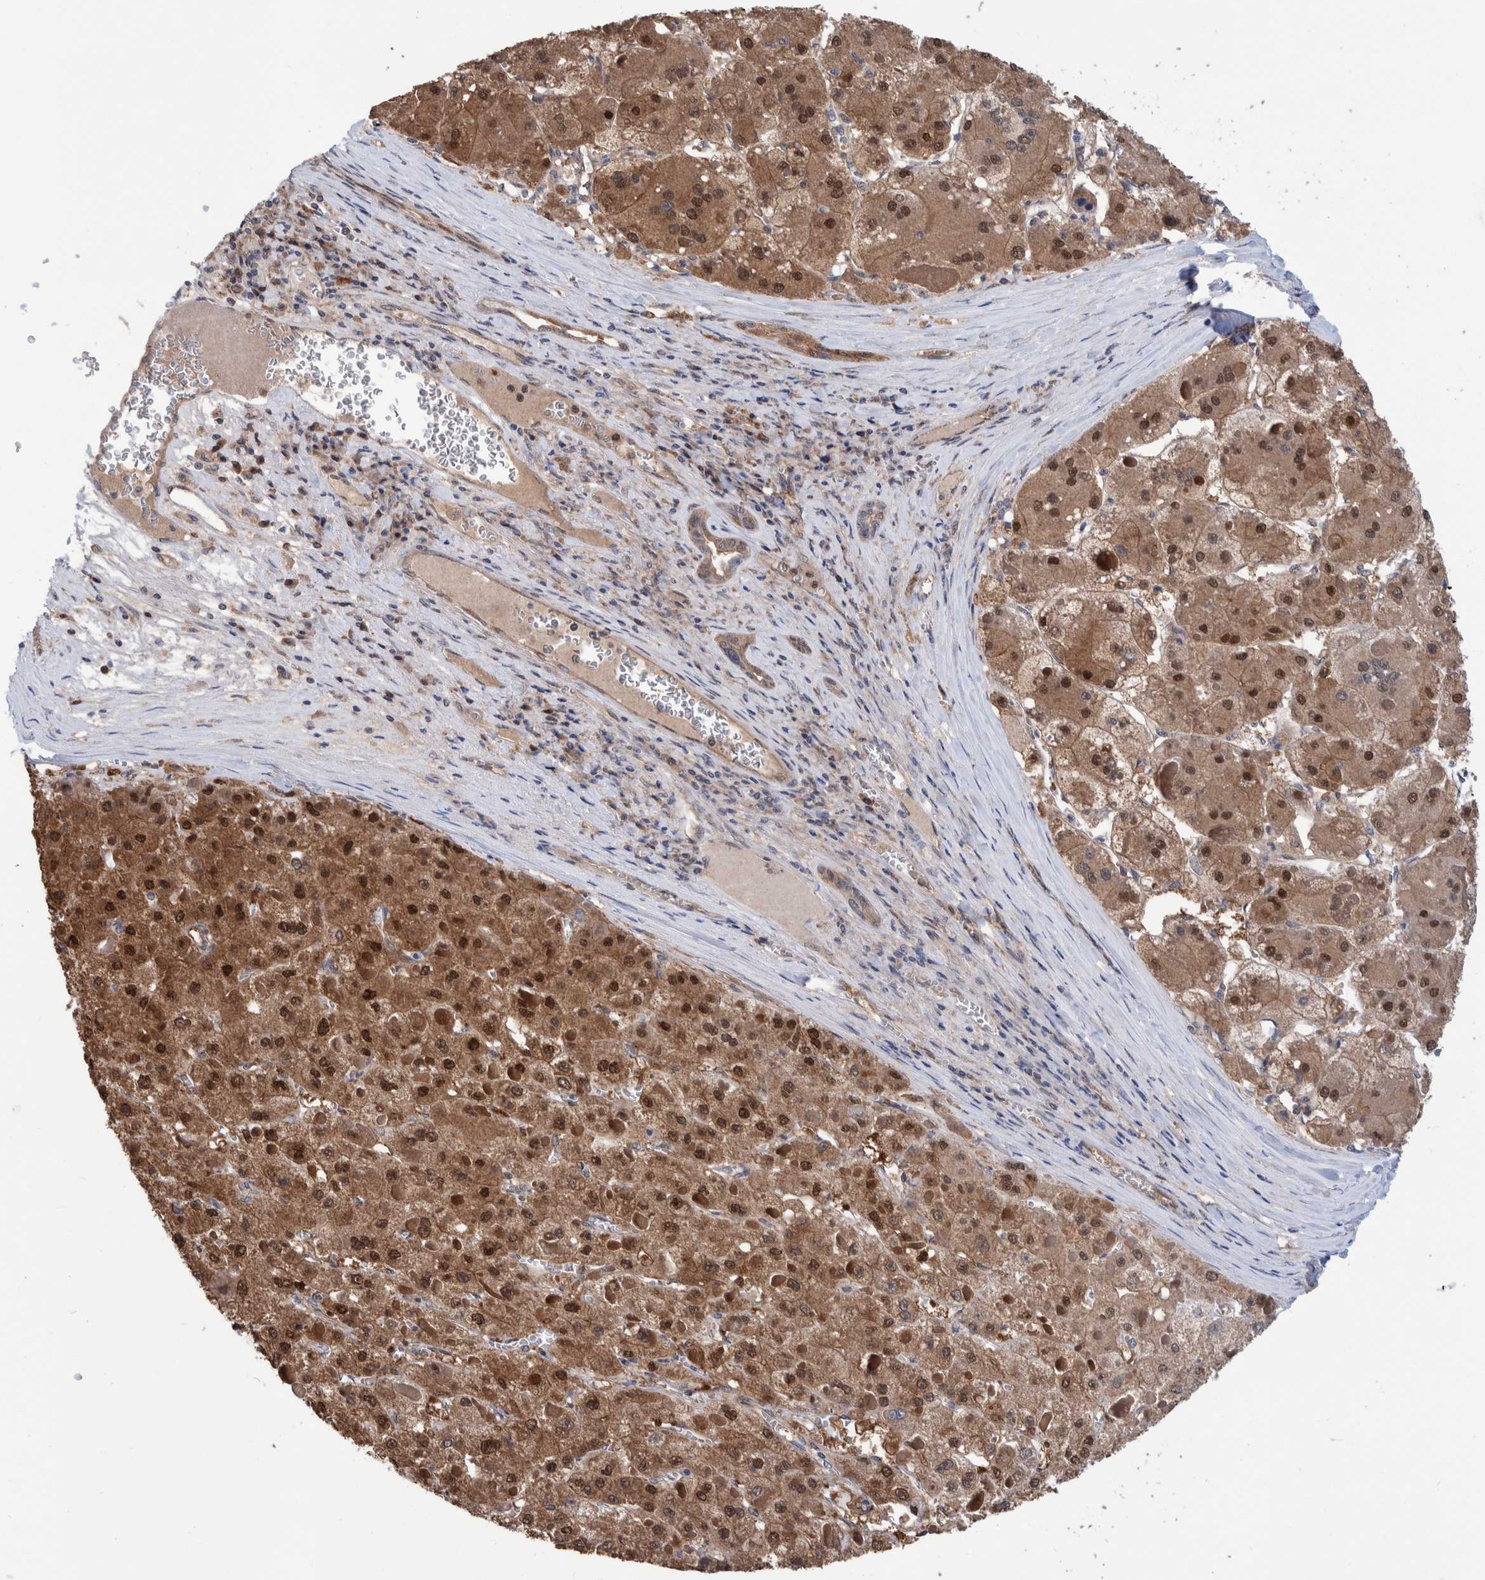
{"staining": {"intensity": "moderate", "quantity": ">75%", "location": "cytoplasmic/membranous,nuclear"}, "tissue": "liver cancer", "cell_type": "Tumor cells", "image_type": "cancer", "snomed": [{"axis": "morphology", "description": "Carcinoma, Hepatocellular, NOS"}, {"axis": "topography", "description": "Liver"}], "caption": "Immunohistochemical staining of liver hepatocellular carcinoma demonstrates medium levels of moderate cytoplasmic/membranous and nuclear staining in approximately >75% of tumor cells. Immunohistochemistry stains the protein of interest in brown and the nuclei are stained blue.", "gene": "PFAS", "patient": {"sex": "female", "age": 73}}